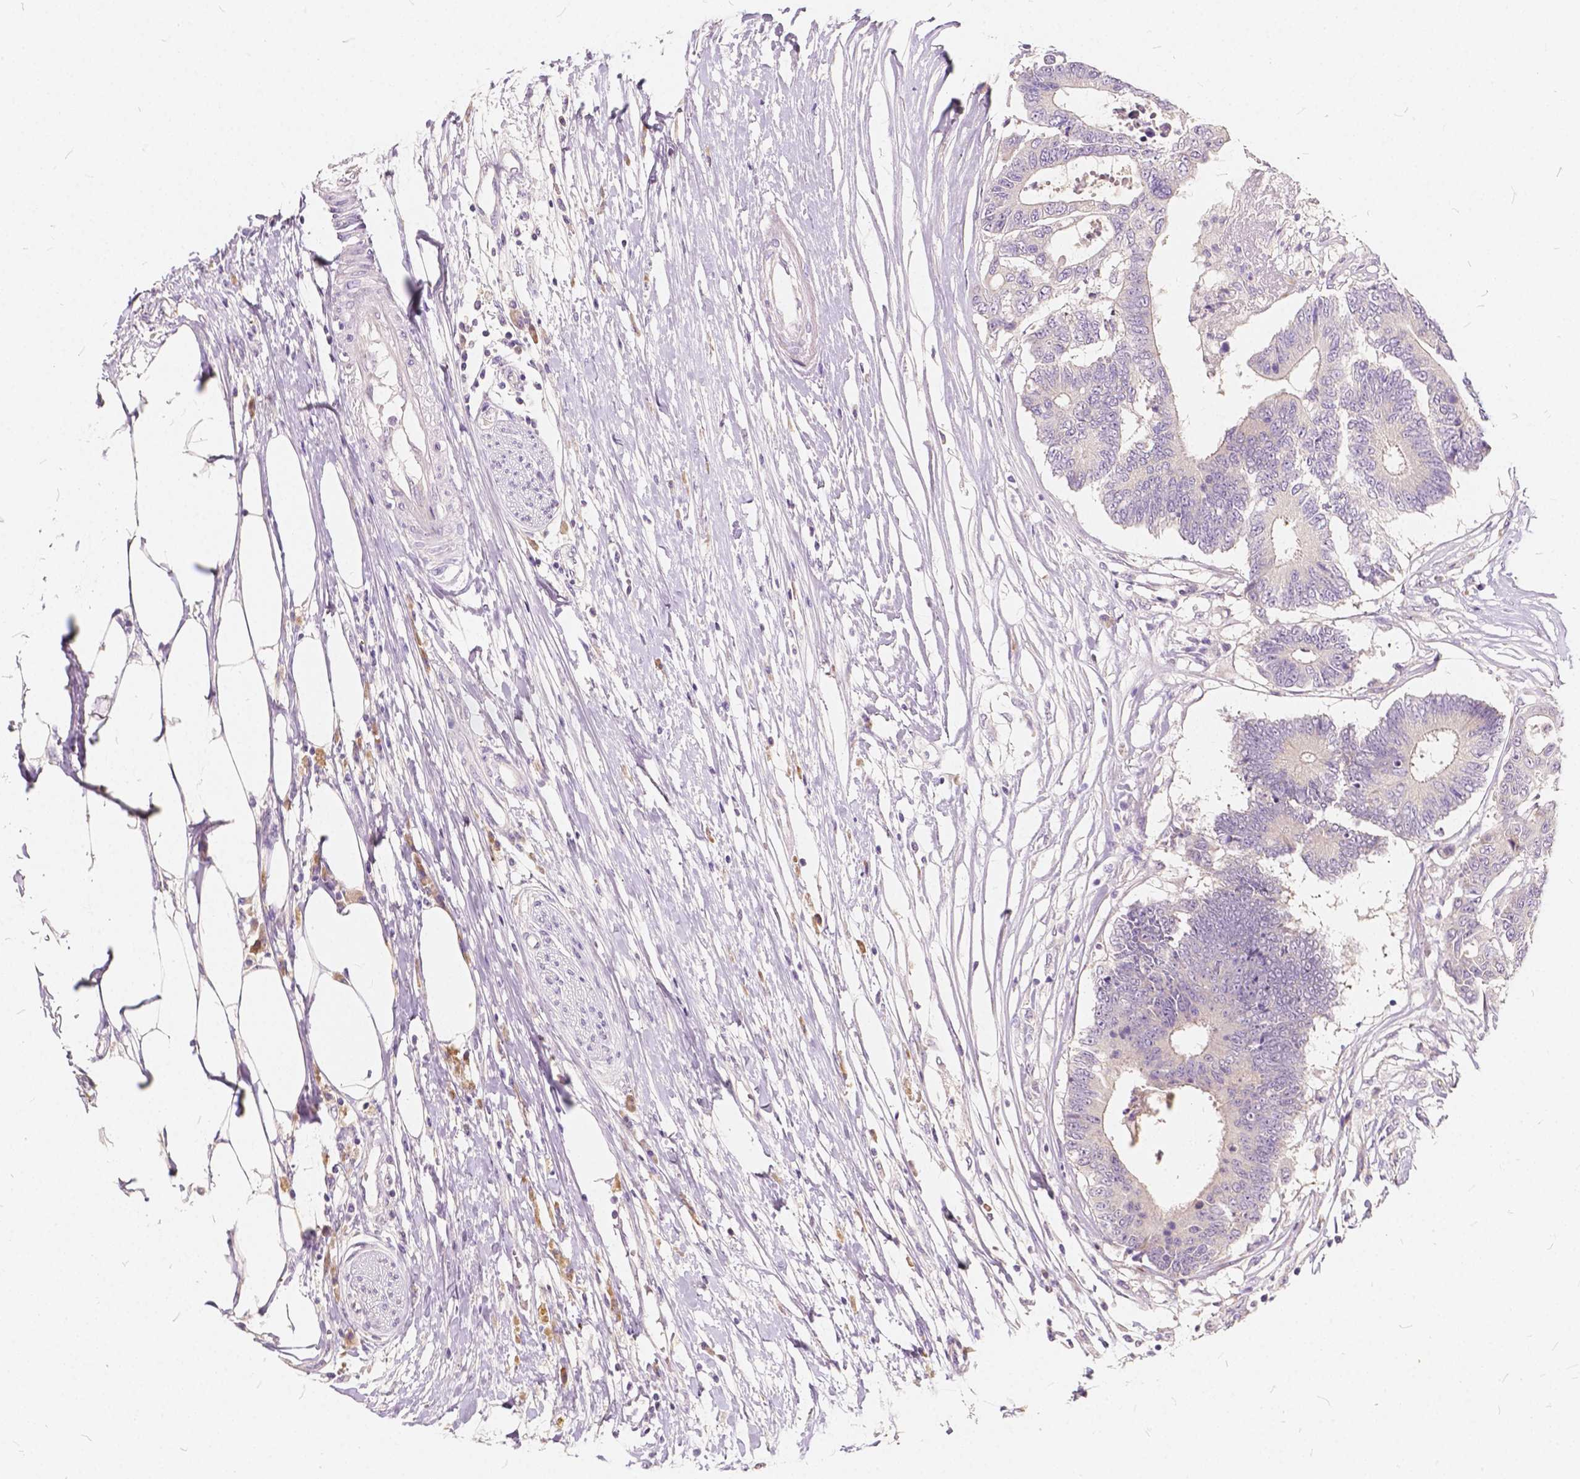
{"staining": {"intensity": "weak", "quantity": "<25%", "location": "cytoplasmic/membranous"}, "tissue": "colorectal cancer", "cell_type": "Tumor cells", "image_type": "cancer", "snomed": [{"axis": "morphology", "description": "Adenocarcinoma, NOS"}, {"axis": "topography", "description": "Colon"}], "caption": "IHC image of neoplastic tissue: human adenocarcinoma (colorectal) stained with DAB (3,3'-diaminobenzidine) exhibits no significant protein positivity in tumor cells. (DAB (3,3'-diaminobenzidine) IHC visualized using brightfield microscopy, high magnification).", "gene": "SLC7A8", "patient": {"sex": "female", "age": 48}}